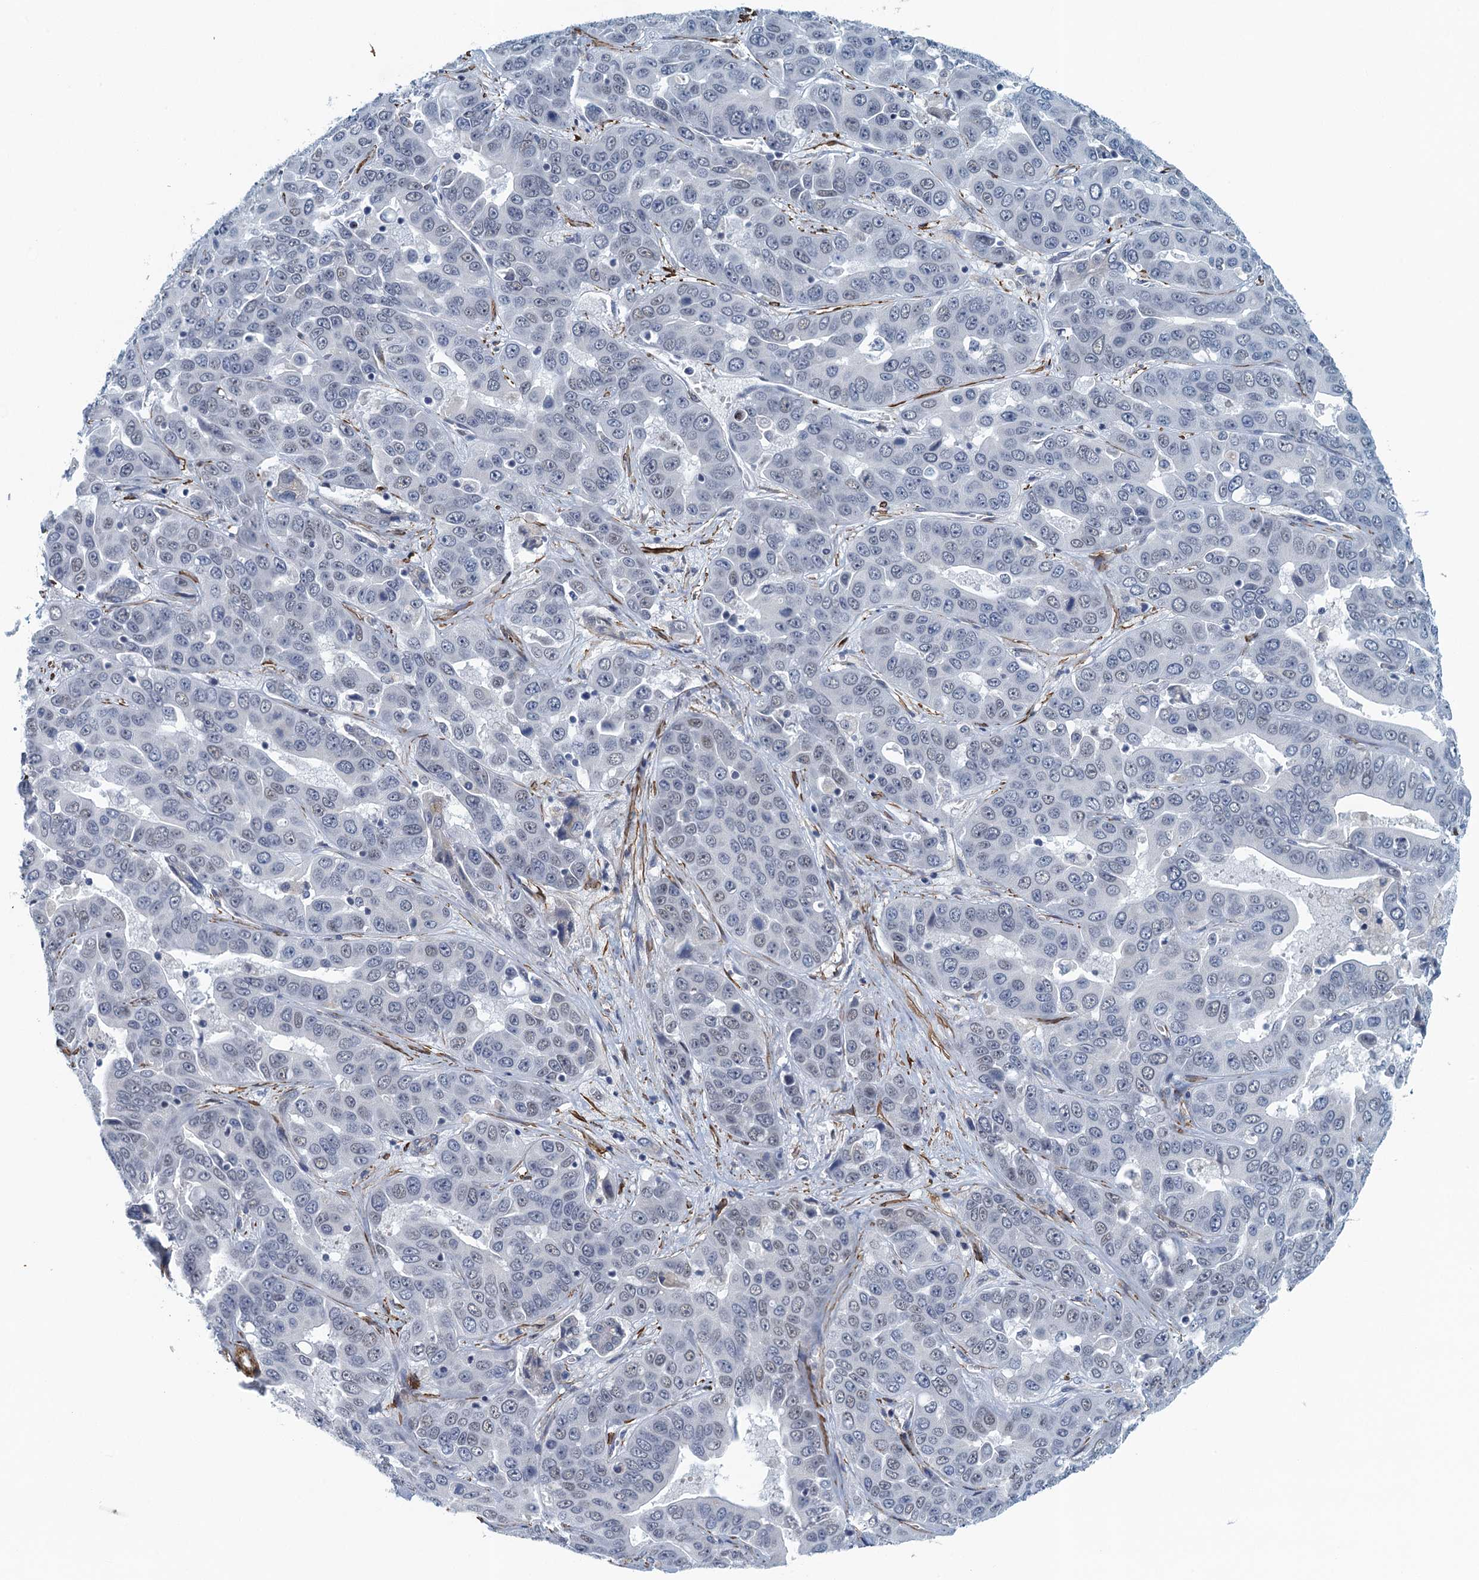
{"staining": {"intensity": "negative", "quantity": "none", "location": "none"}, "tissue": "liver cancer", "cell_type": "Tumor cells", "image_type": "cancer", "snomed": [{"axis": "morphology", "description": "Cholangiocarcinoma"}, {"axis": "topography", "description": "Liver"}], "caption": "This histopathology image is of liver cancer stained with IHC to label a protein in brown with the nuclei are counter-stained blue. There is no positivity in tumor cells.", "gene": "ALG2", "patient": {"sex": "female", "age": 52}}